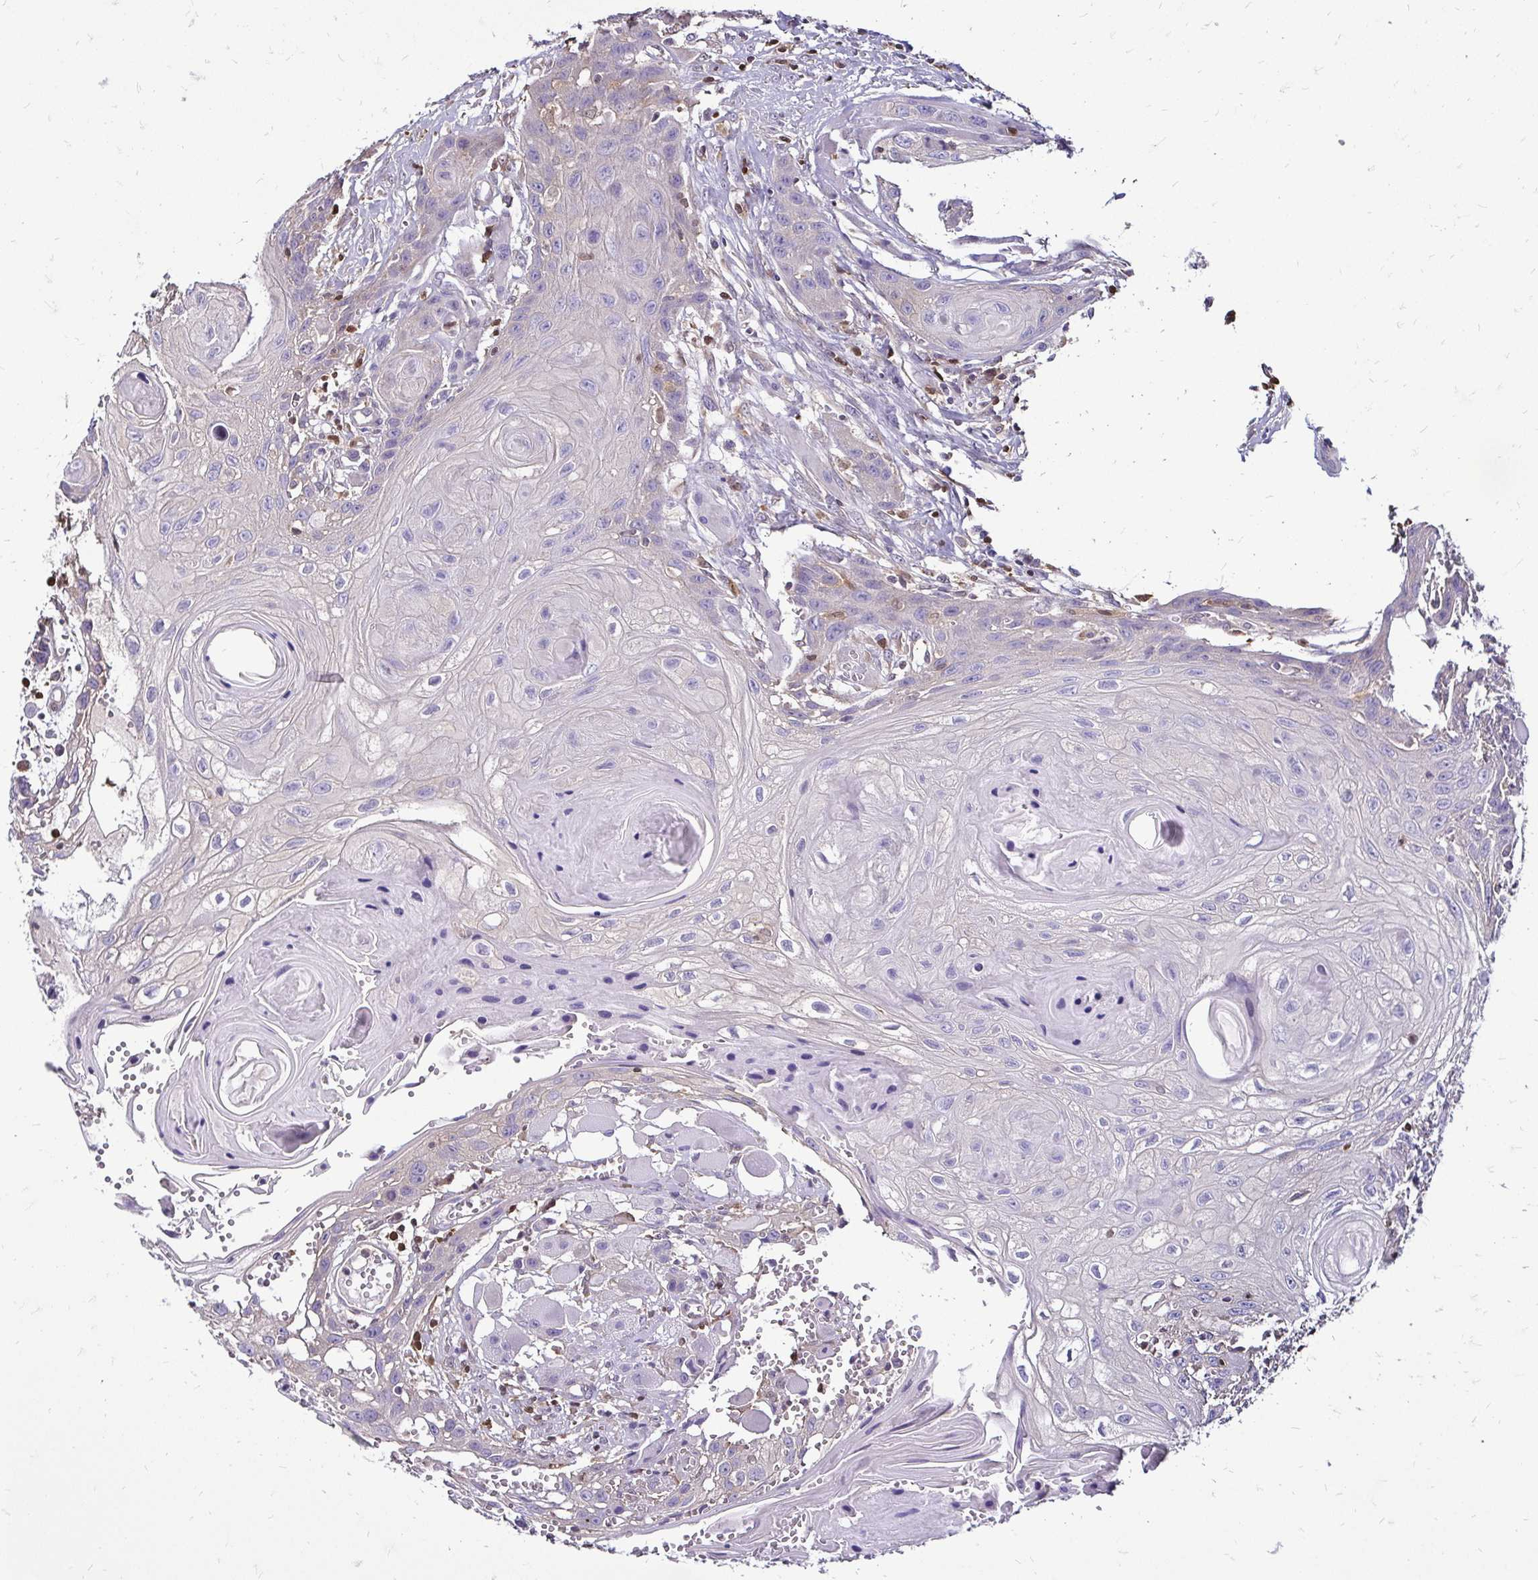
{"staining": {"intensity": "negative", "quantity": "none", "location": "none"}, "tissue": "head and neck cancer", "cell_type": "Tumor cells", "image_type": "cancer", "snomed": [{"axis": "morphology", "description": "Squamous cell carcinoma, NOS"}, {"axis": "topography", "description": "Oral tissue"}, {"axis": "topography", "description": "Head-Neck"}], "caption": "An immunohistochemistry (IHC) micrograph of head and neck cancer (squamous cell carcinoma) is shown. There is no staining in tumor cells of head and neck cancer (squamous cell carcinoma). The staining is performed using DAB brown chromogen with nuclei counter-stained in using hematoxylin.", "gene": "ZFP1", "patient": {"sex": "male", "age": 58}}